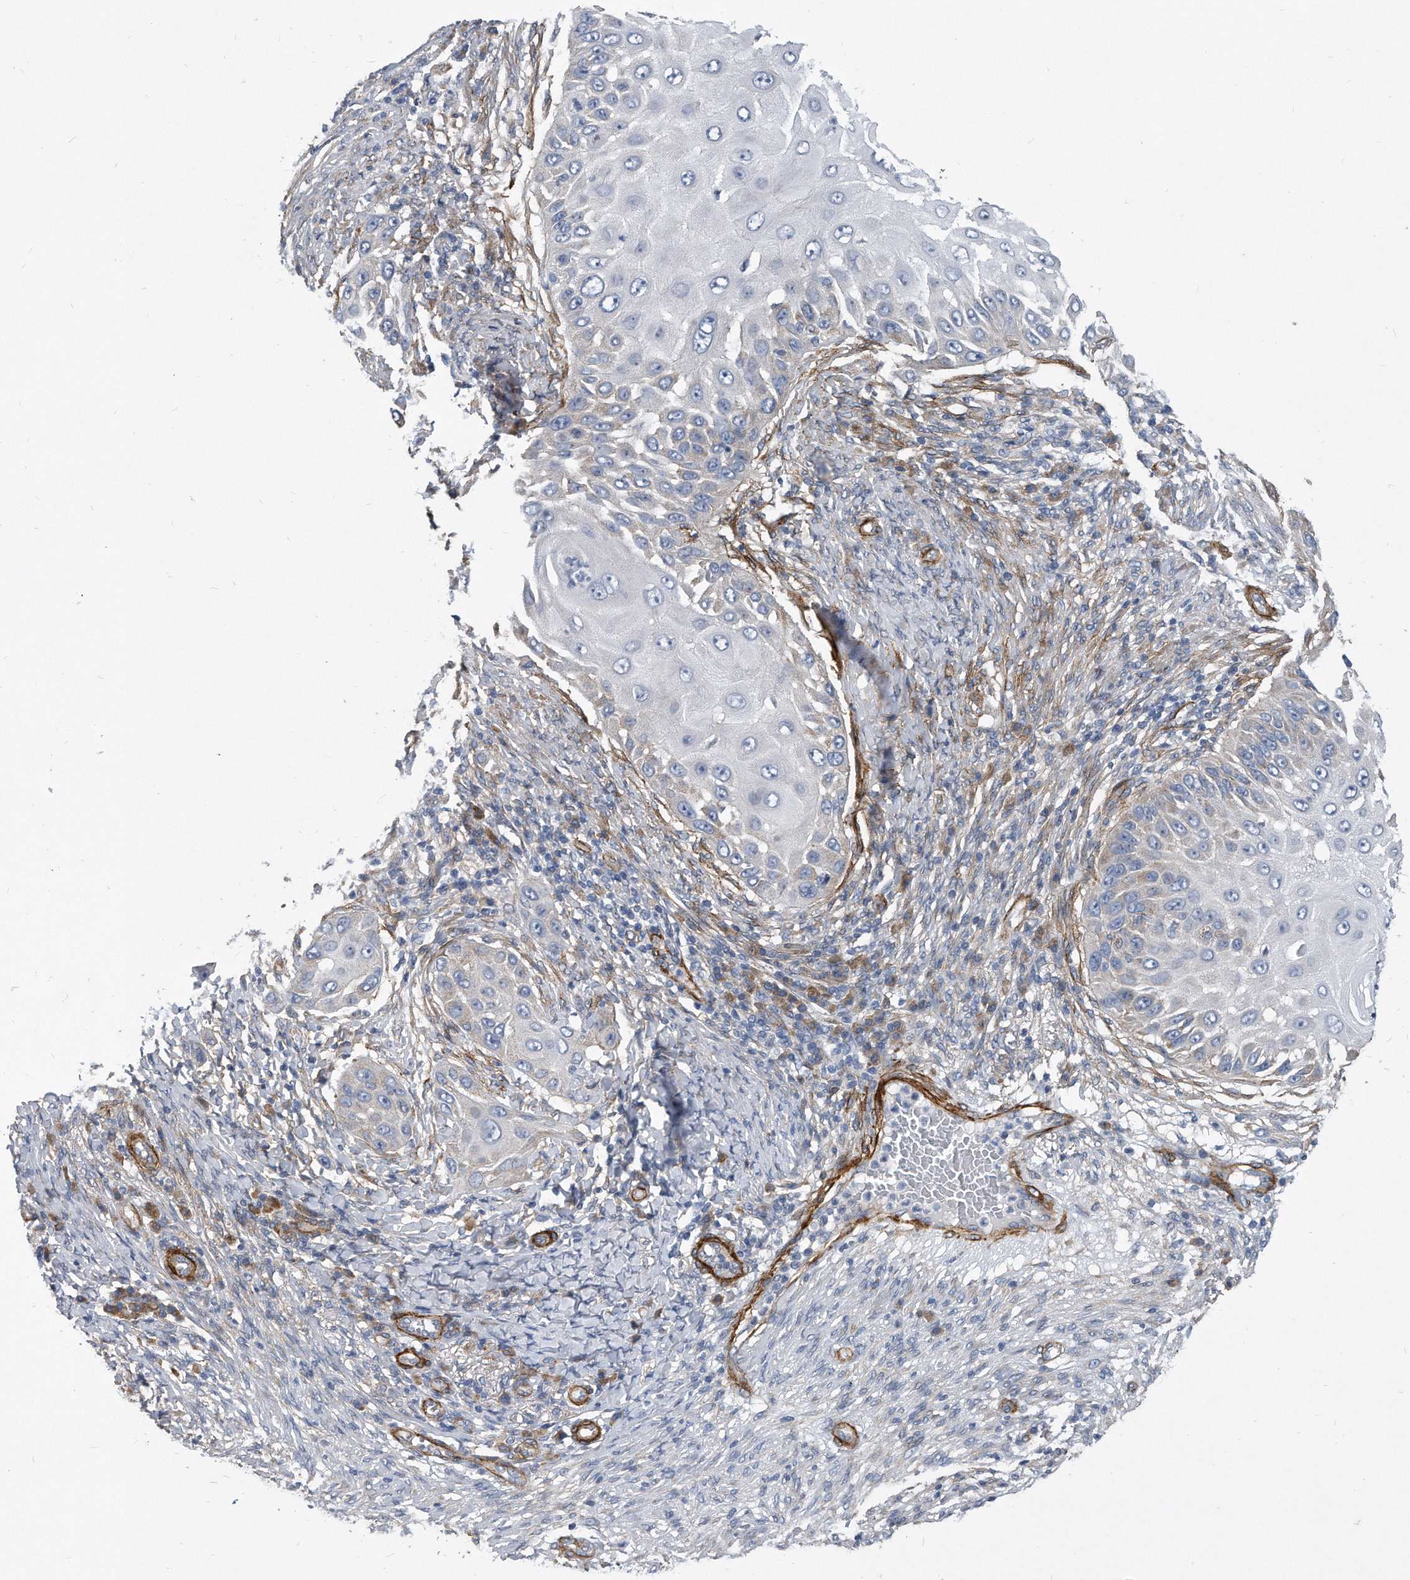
{"staining": {"intensity": "negative", "quantity": "none", "location": "none"}, "tissue": "skin cancer", "cell_type": "Tumor cells", "image_type": "cancer", "snomed": [{"axis": "morphology", "description": "Squamous cell carcinoma, NOS"}, {"axis": "topography", "description": "Skin"}], "caption": "Tumor cells show no significant protein staining in skin cancer (squamous cell carcinoma).", "gene": "EIF2B4", "patient": {"sex": "female", "age": 44}}